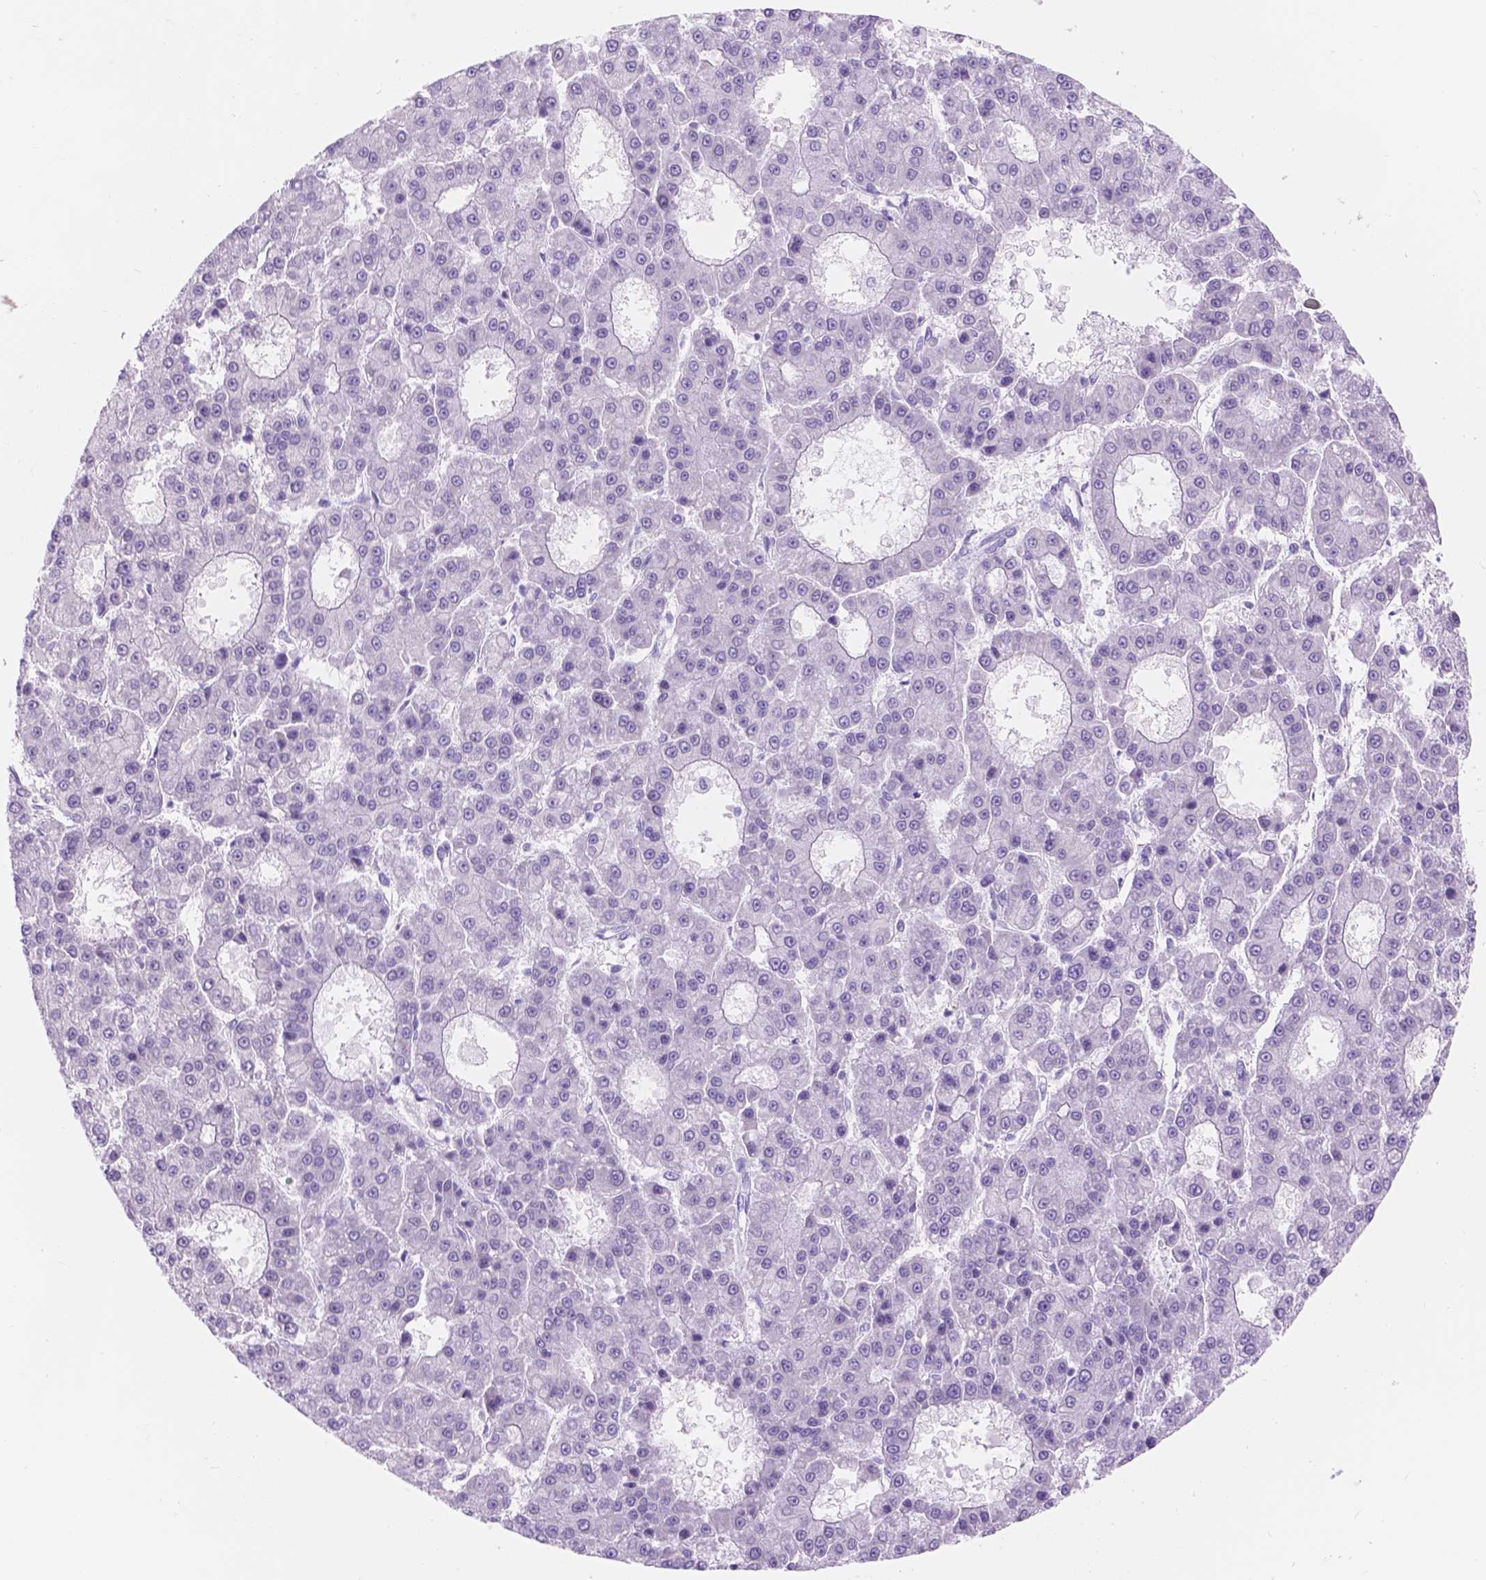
{"staining": {"intensity": "negative", "quantity": "none", "location": "none"}, "tissue": "liver cancer", "cell_type": "Tumor cells", "image_type": "cancer", "snomed": [{"axis": "morphology", "description": "Carcinoma, Hepatocellular, NOS"}, {"axis": "topography", "description": "Liver"}], "caption": "The photomicrograph reveals no staining of tumor cells in liver hepatocellular carcinoma.", "gene": "DCC", "patient": {"sex": "male", "age": 70}}